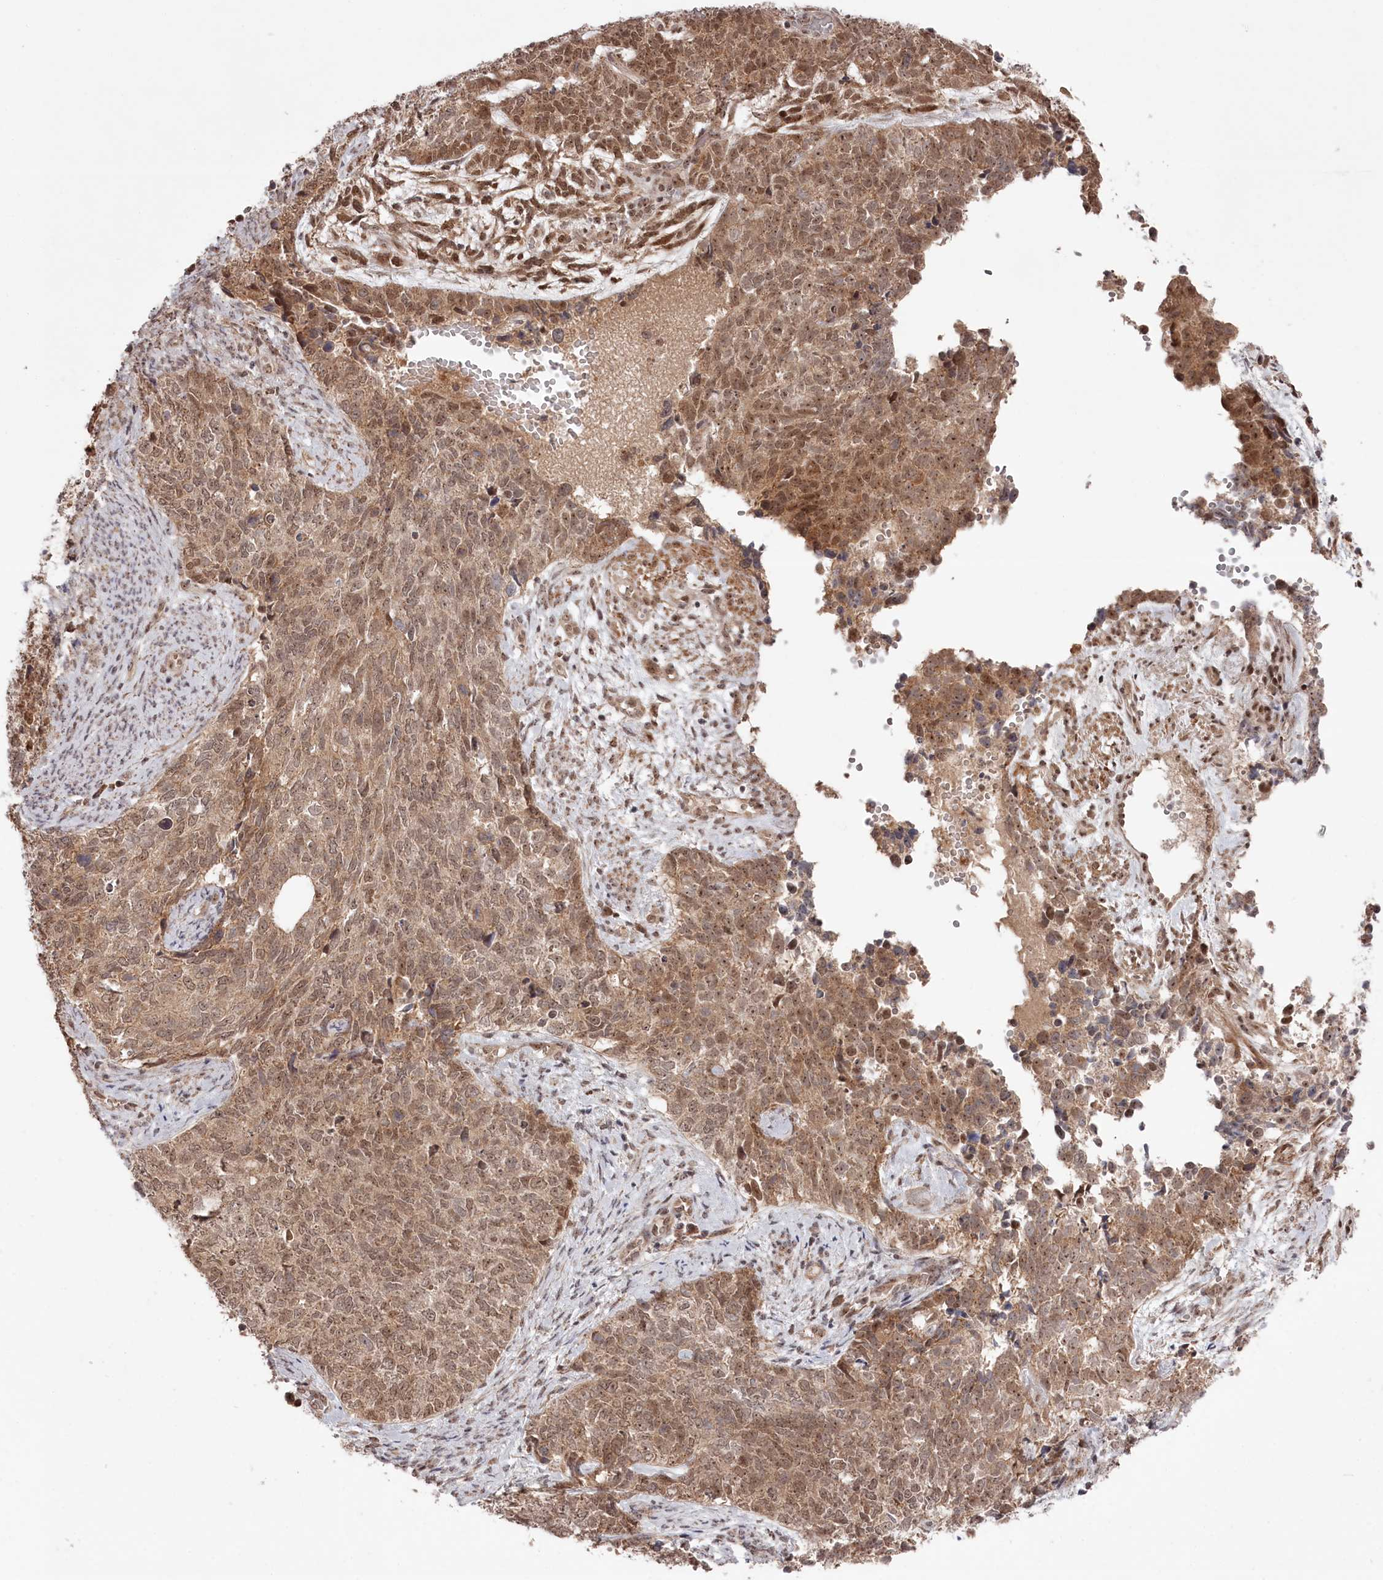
{"staining": {"intensity": "moderate", "quantity": ">75%", "location": "cytoplasmic/membranous,nuclear"}, "tissue": "cervical cancer", "cell_type": "Tumor cells", "image_type": "cancer", "snomed": [{"axis": "morphology", "description": "Squamous cell carcinoma, NOS"}, {"axis": "topography", "description": "Cervix"}], "caption": "Tumor cells demonstrate moderate cytoplasmic/membranous and nuclear expression in approximately >75% of cells in squamous cell carcinoma (cervical). (brown staining indicates protein expression, while blue staining denotes nuclei).", "gene": "EXOSC1", "patient": {"sex": "female", "age": 63}}